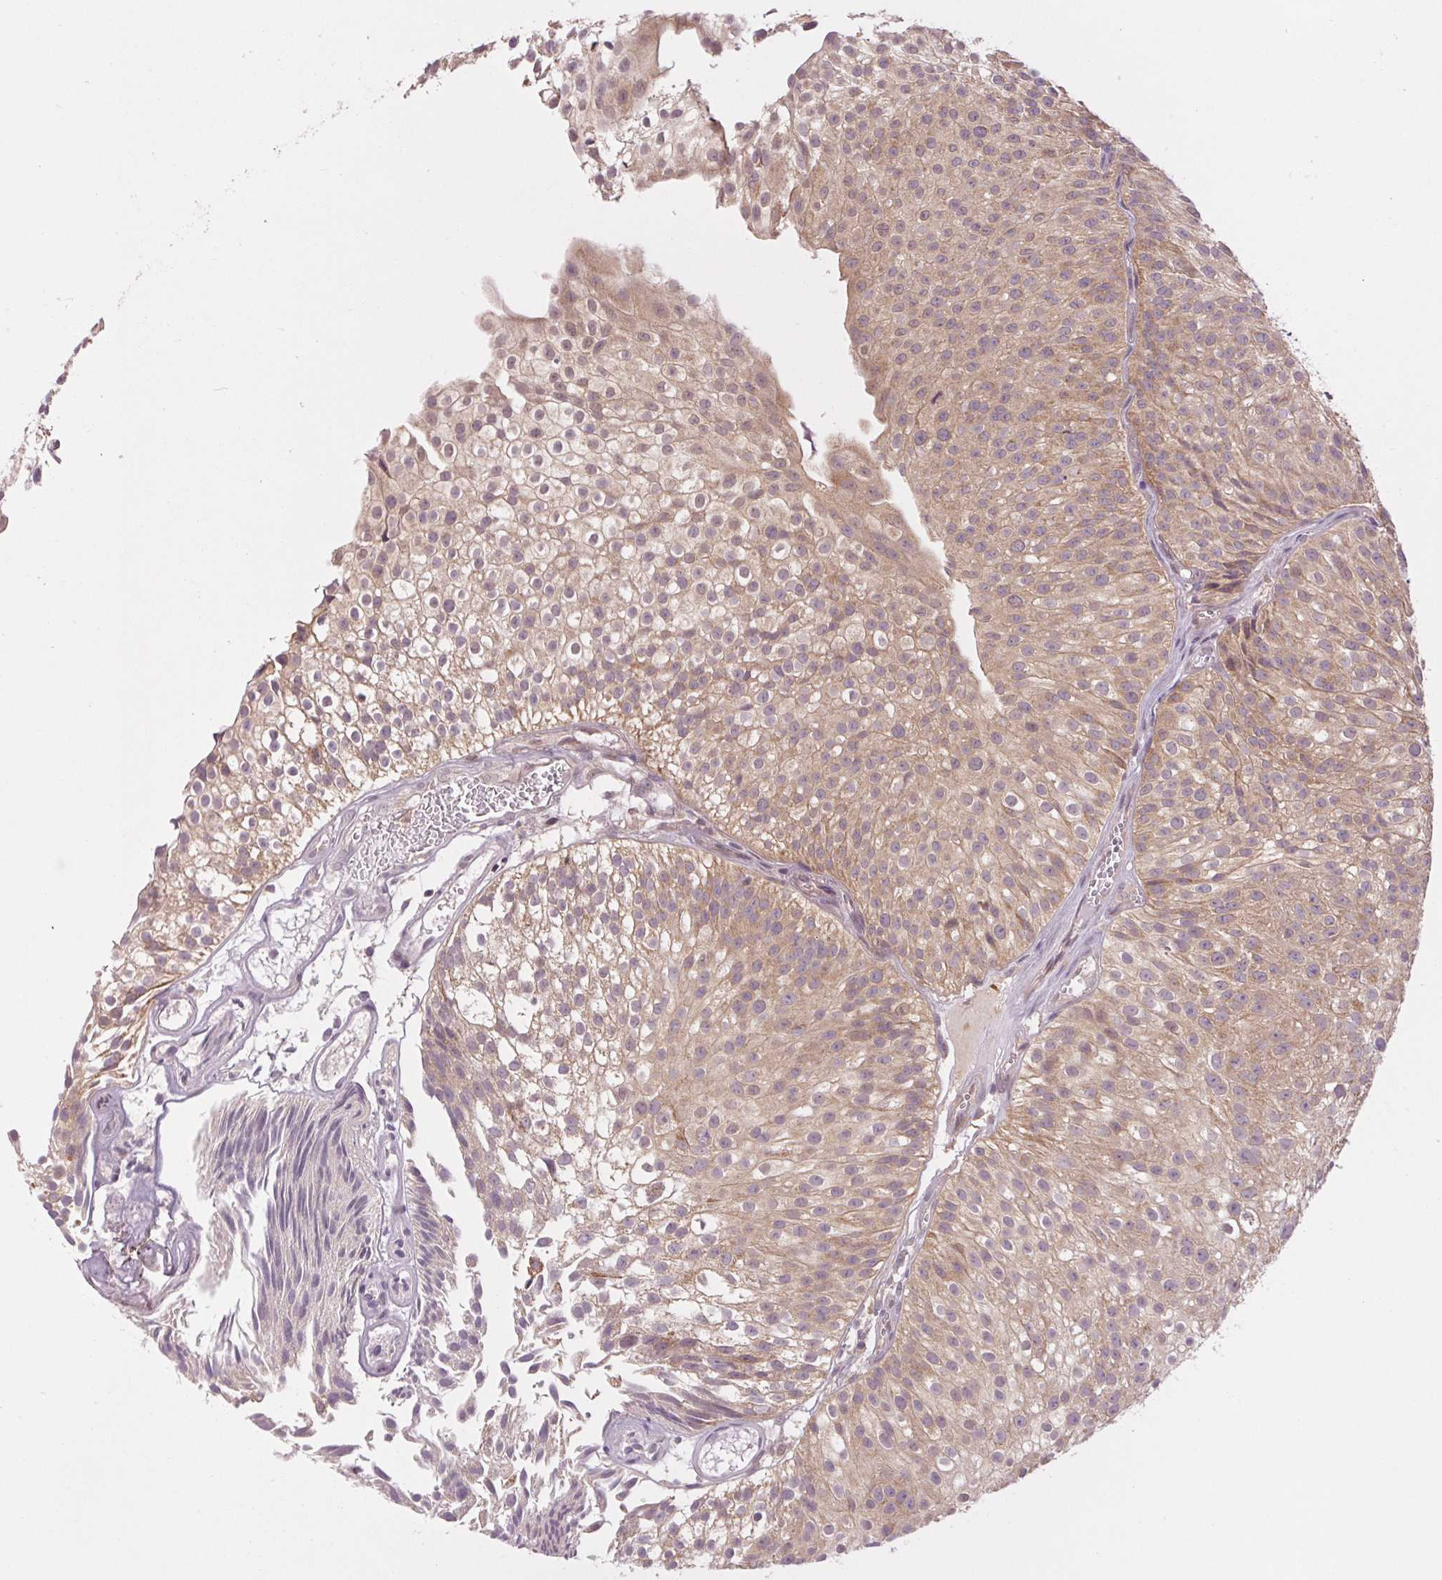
{"staining": {"intensity": "weak", "quantity": ">75%", "location": "cytoplasmic/membranous"}, "tissue": "urothelial cancer", "cell_type": "Tumor cells", "image_type": "cancer", "snomed": [{"axis": "morphology", "description": "Urothelial carcinoma, Low grade"}, {"axis": "topography", "description": "Urinary bladder"}], "caption": "Immunohistochemical staining of urothelial carcinoma (low-grade) exhibits low levels of weak cytoplasmic/membranous staining in approximately >75% of tumor cells.", "gene": "MAP3K5", "patient": {"sex": "male", "age": 70}}